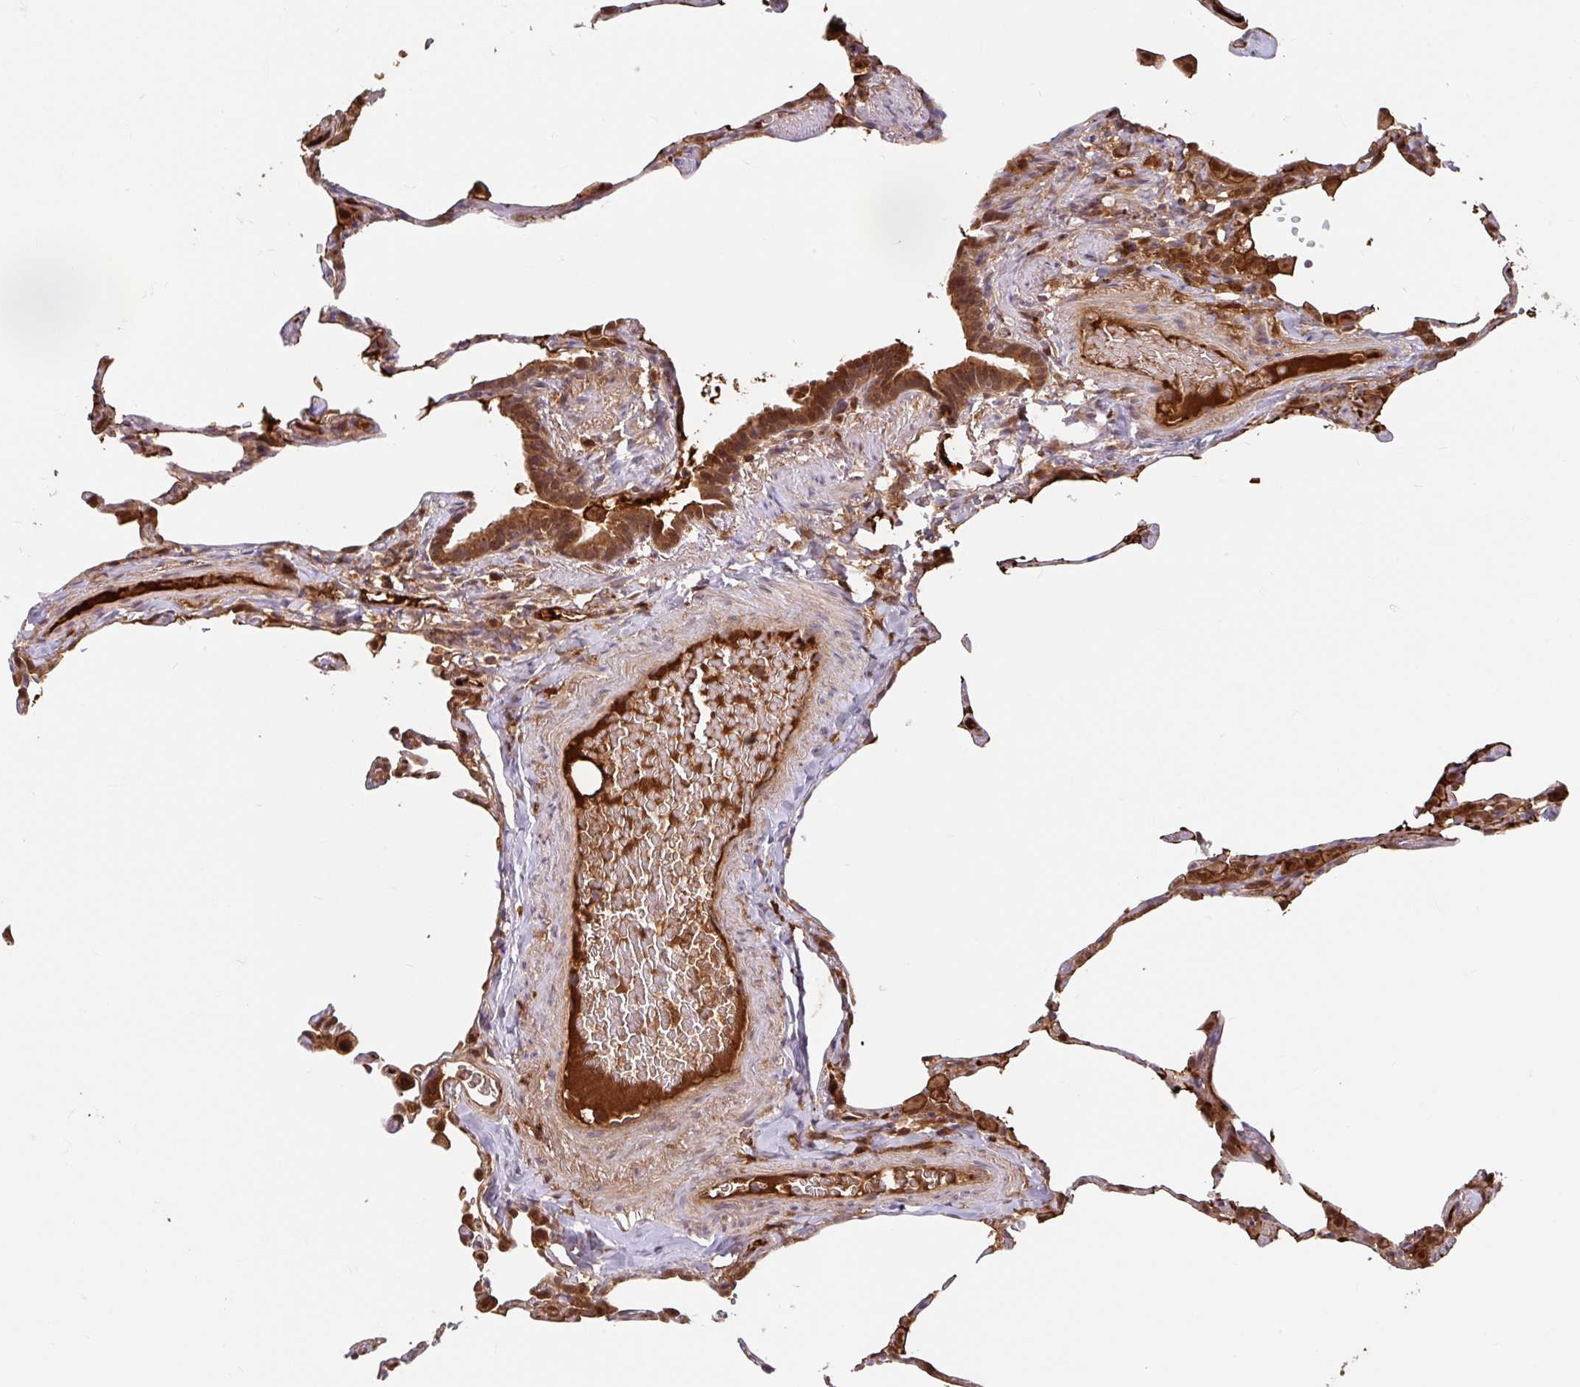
{"staining": {"intensity": "moderate", "quantity": "25%-75%", "location": "cytoplasmic/membranous,nuclear"}, "tissue": "lung", "cell_type": "Alveolar cells", "image_type": "normal", "snomed": [{"axis": "morphology", "description": "Normal tissue, NOS"}, {"axis": "topography", "description": "Lung"}], "caption": "Immunohistochemistry staining of normal lung, which demonstrates medium levels of moderate cytoplasmic/membranous,nuclear positivity in approximately 25%-75% of alveolar cells indicating moderate cytoplasmic/membranous,nuclear protein expression. The staining was performed using DAB (brown) for protein detection and nuclei were counterstained in hematoxylin (blue).", "gene": "BLVRA", "patient": {"sex": "female", "age": 57}}